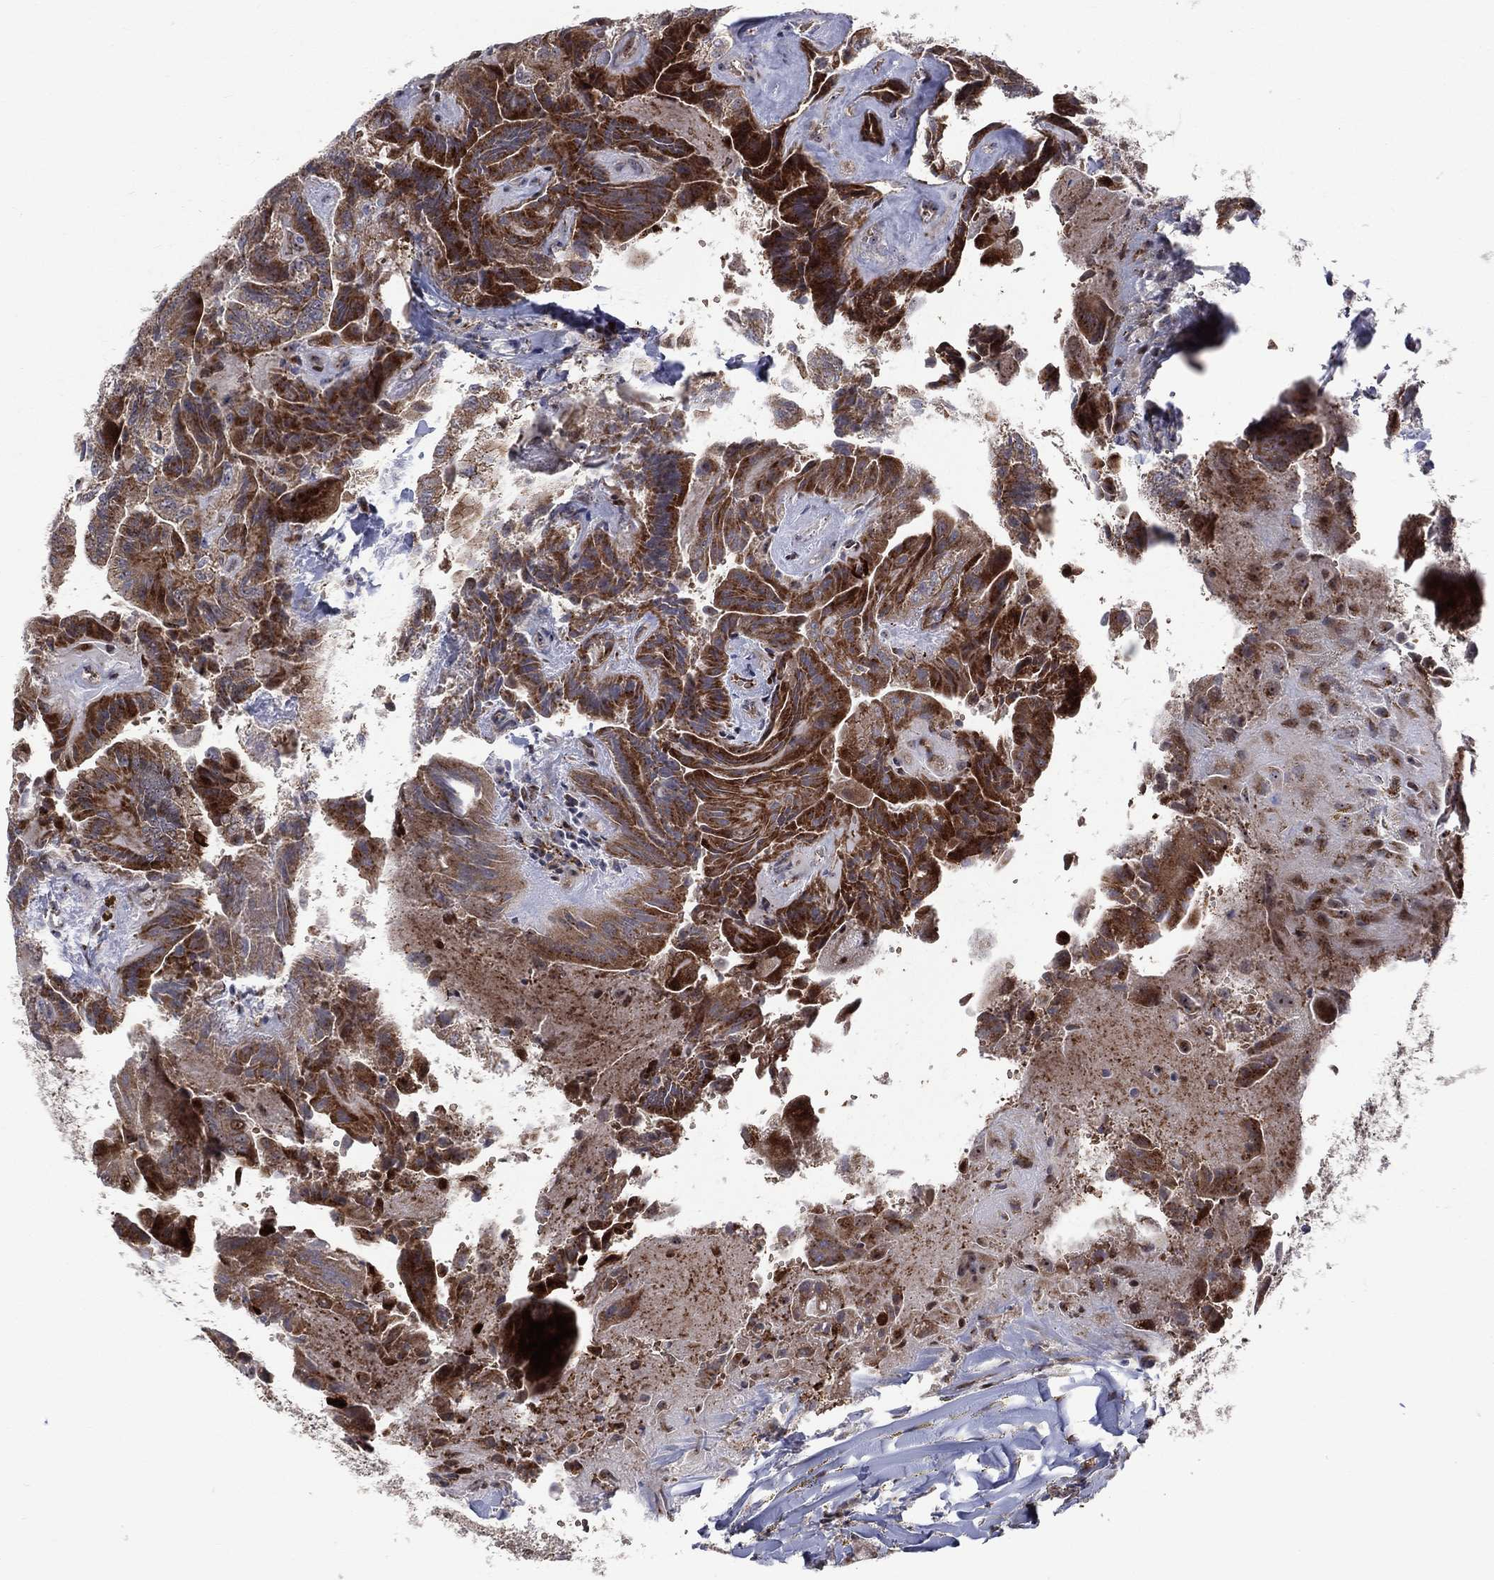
{"staining": {"intensity": "strong", "quantity": "25%-75%", "location": "cytoplasmic/membranous"}, "tissue": "thyroid cancer", "cell_type": "Tumor cells", "image_type": "cancer", "snomed": [{"axis": "morphology", "description": "Papillary adenocarcinoma, NOS"}, {"axis": "topography", "description": "Thyroid gland"}], "caption": "Immunohistochemical staining of human thyroid papillary adenocarcinoma reveals high levels of strong cytoplasmic/membranous expression in approximately 25%-75% of tumor cells.", "gene": "VHL", "patient": {"sex": "female", "age": 68}}